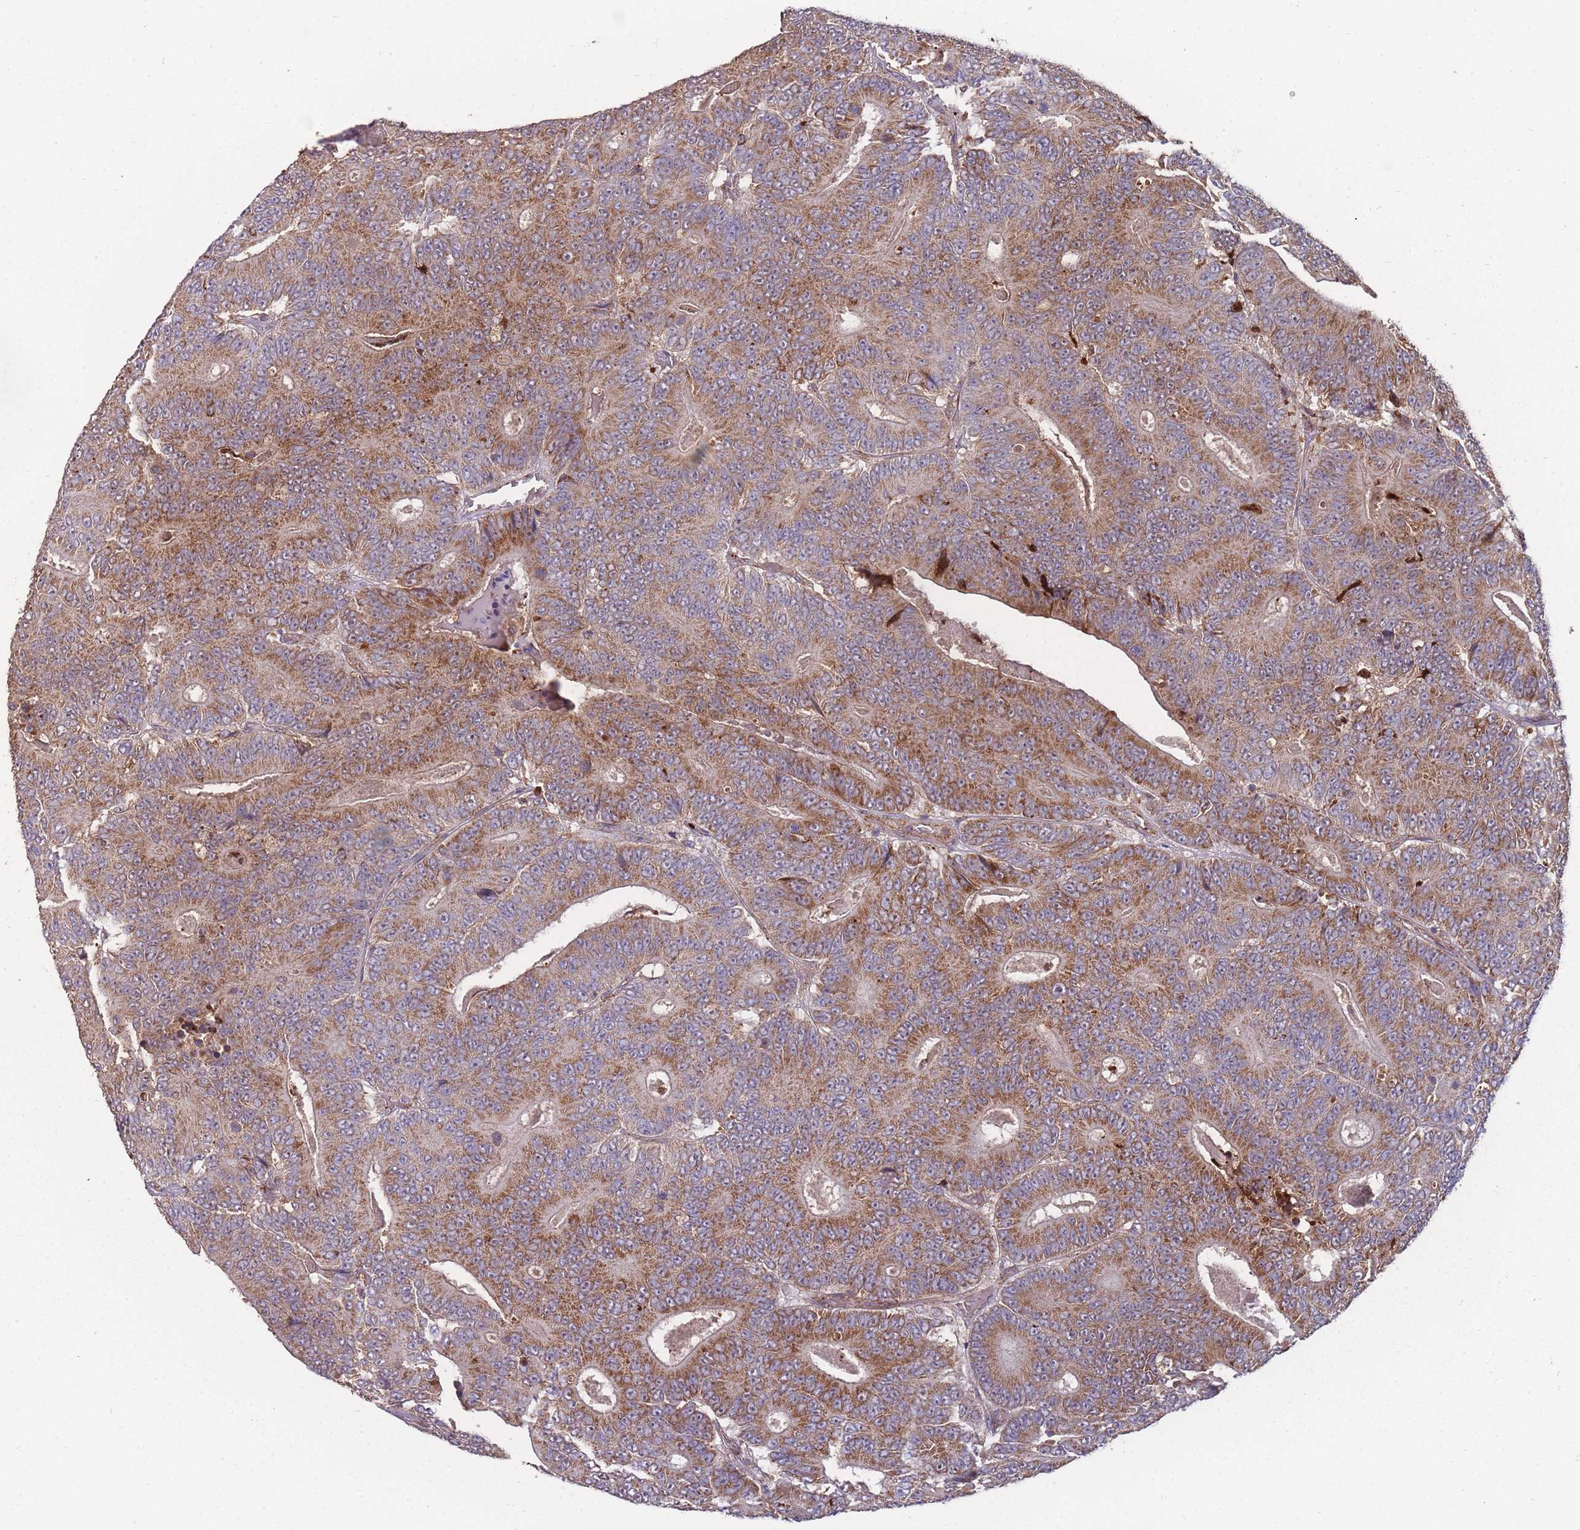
{"staining": {"intensity": "moderate", "quantity": ">75%", "location": "cytoplasmic/membranous"}, "tissue": "colorectal cancer", "cell_type": "Tumor cells", "image_type": "cancer", "snomed": [{"axis": "morphology", "description": "Adenocarcinoma, NOS"}, {"axis": "topography", "description": "Colon"}], "caption": "Protein analysis of adenocarcinoma (colorectal) tissue displays moderate cytoplasmic/membranous positivity in about >75% of tumor cells.", "gene": "SLC35B4", "patient": {"sex": "male", "age": 83}}